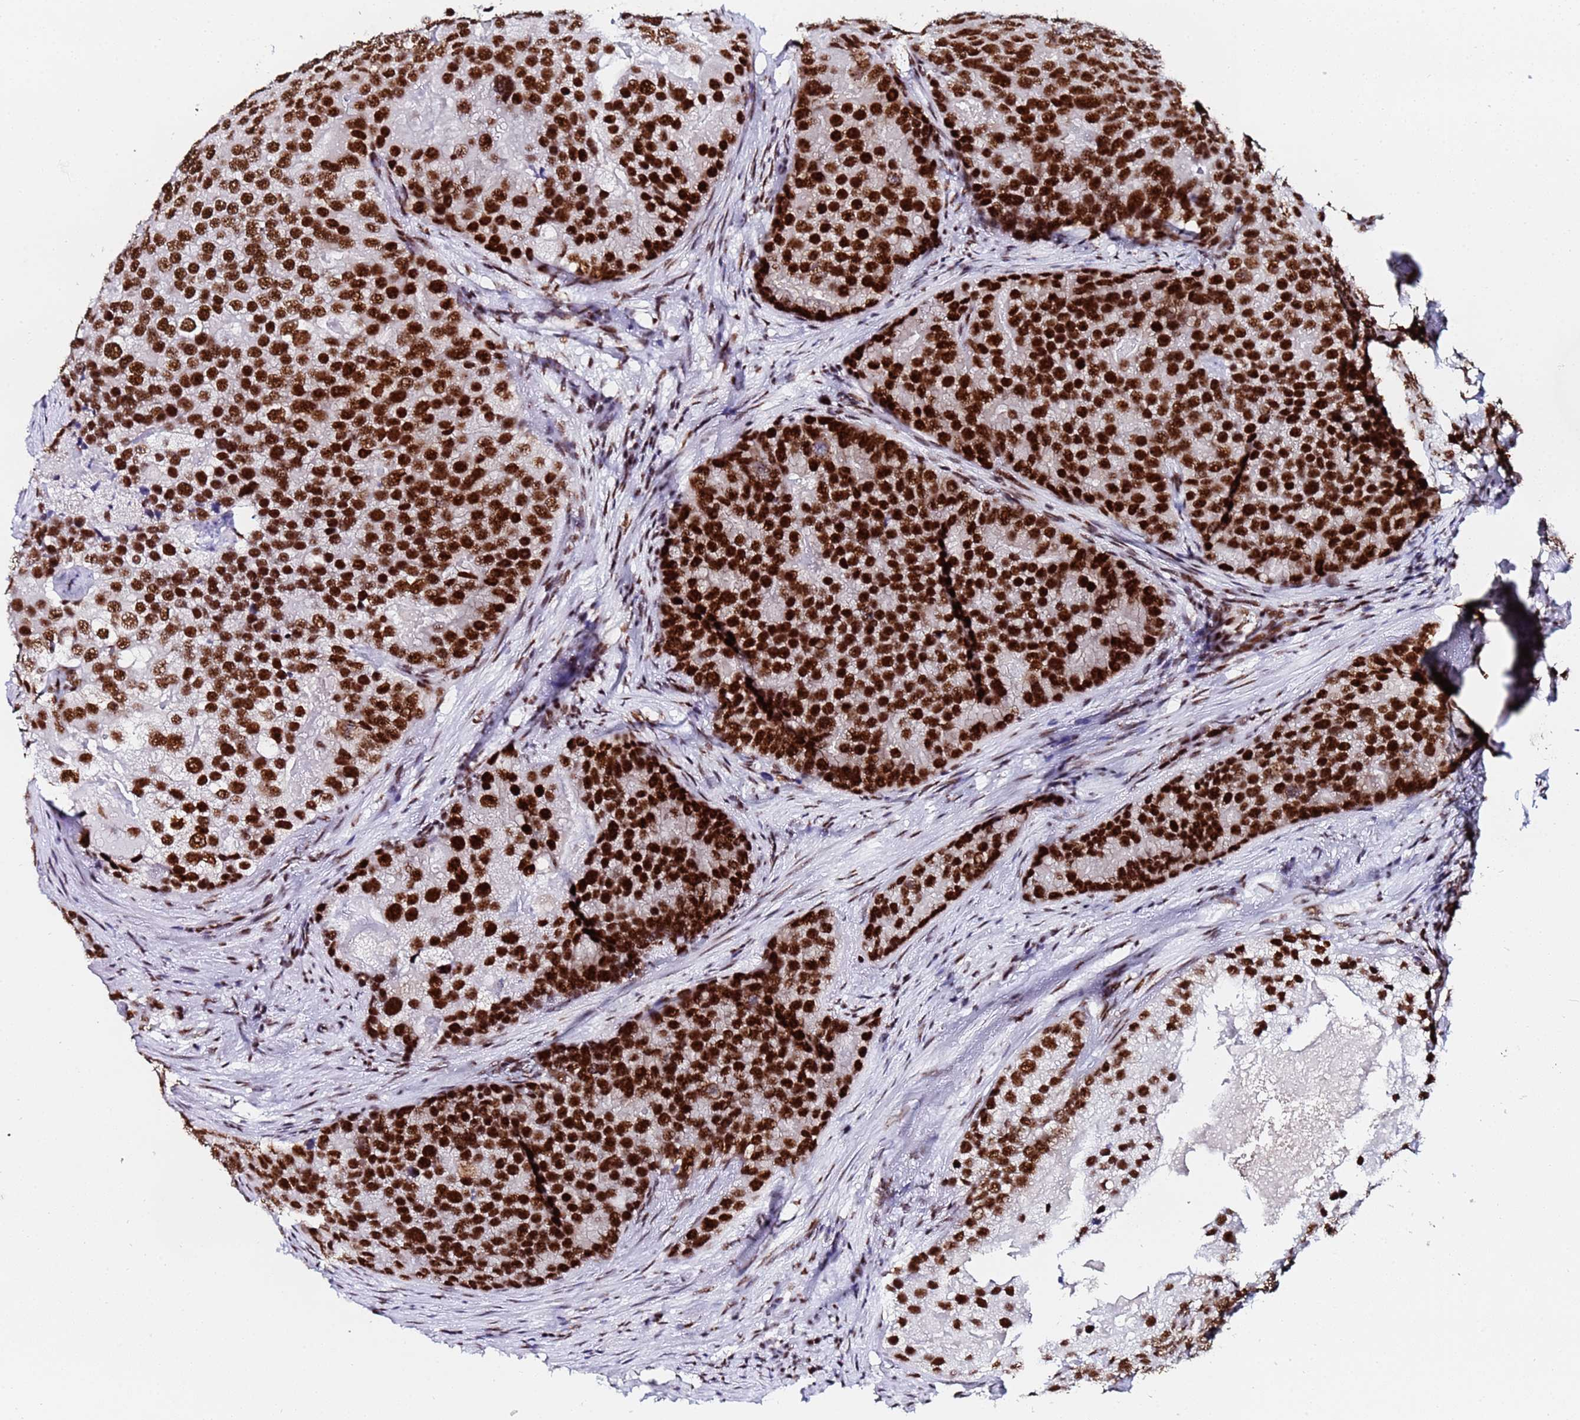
{"staining": {"intensity": "strong", "quantity": ">75%", "location": "nuclear"}, "tissue": "prostate cancer", "cell_type": "Tumor cells", "image_type": "cancer", "snomed": [{"axis": "morphology", "description": "Adenocarcinoma, High grade"}, {"axis": "topography", "description": "Prostate"}], "caption": "IHC (DAB) staining of prostate cancer displays strong nuclear protein positivity in about >75% of tumor cells.", "gene": "SNRPA1", "patient": {"sex": "male", "age": 62}}